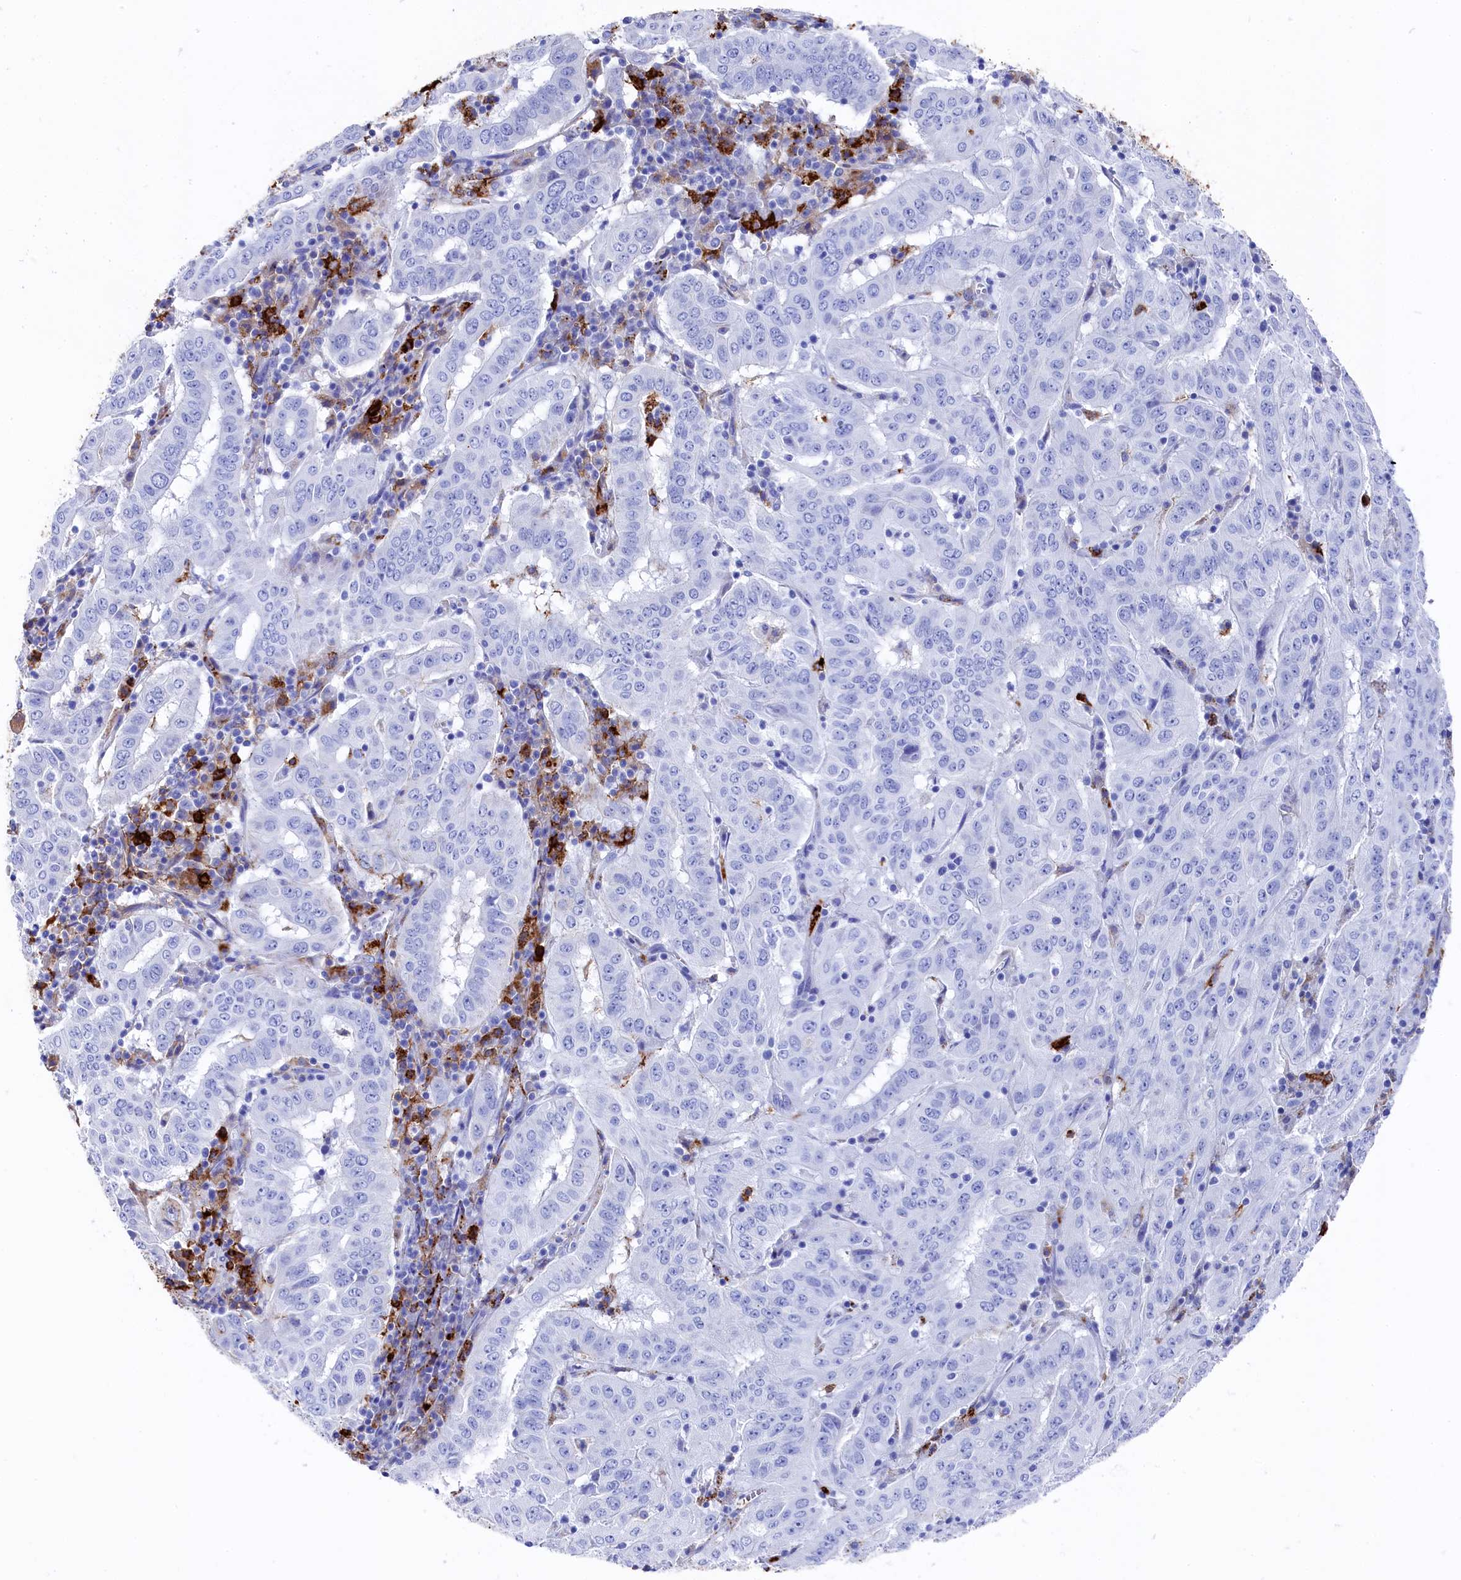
{"staining": {"intensity": "negative", "quantity": "none", "location": "none"}, "tissue": "pancreatic cancer", "cell_type": "Tumor cells", "image_type": "cancer", "snomed": [{"axis": "morphology", "description": "Adenocarcinoma, NOS"}, {"axis": "topography", "description": "Pancreas"}], "caption": "A photomicrograph of pancreatic cancer stained for a protein shows no brown staining in tumor cells. Nuclei are stained in blue.", "gene": "PLAC8", "patient": {"sex": "male", "age": 63}}